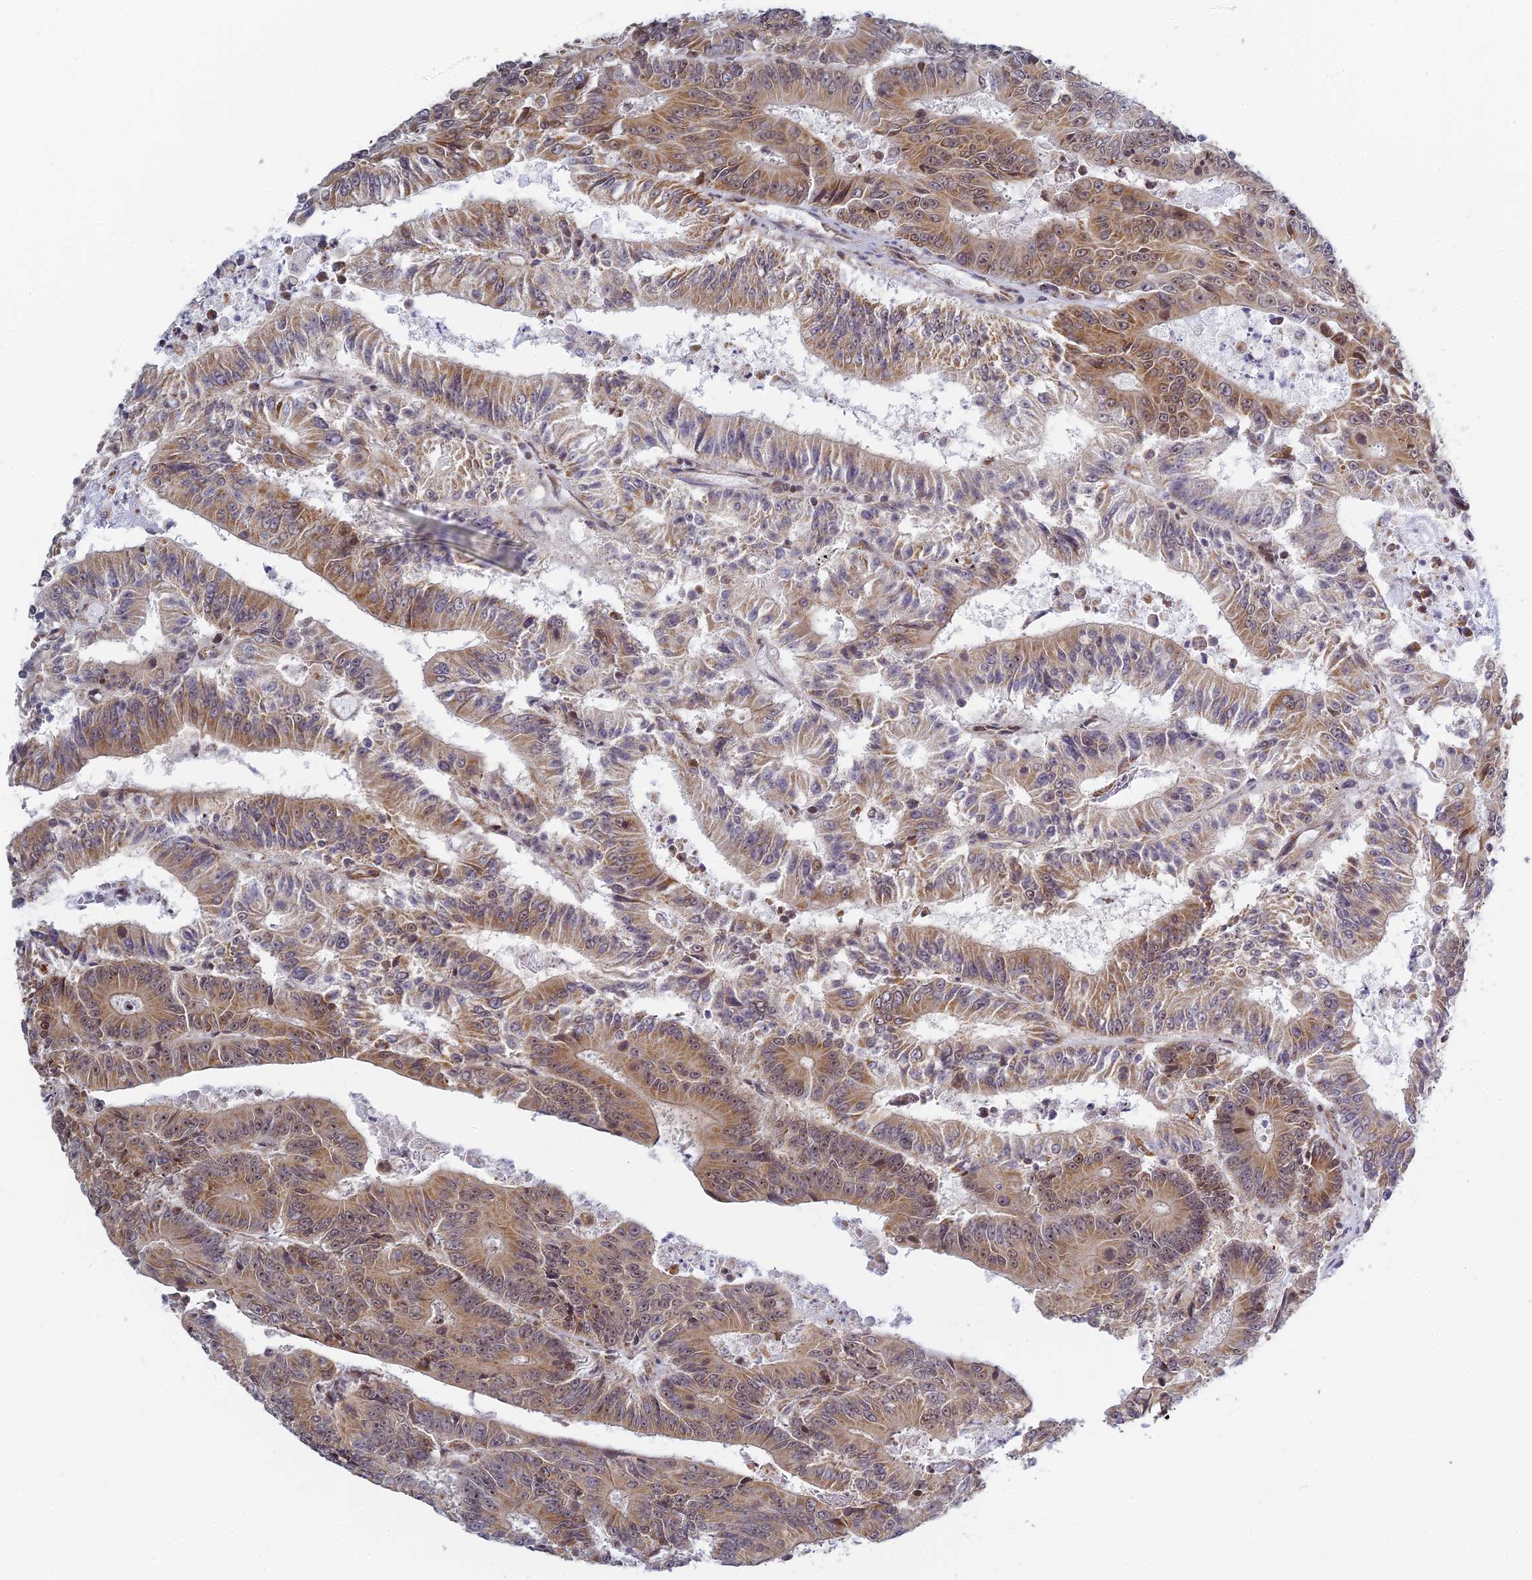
{"staining": {"intensity": "moderate", "quantity": ">75%", "location": "cytoplasmic/membranous"}, "tissue": "colorectal cancer", "cell_type": "Tumor cells", "image_type": "cancer", "snomed": [{"axis": "morphology", "description": "Adenocarcinoma, NOS"}, {"axis": "topography", "description": "Colon"}], "caption": "Colorectal cancer was stained to show a protein in brown. There is medium levels of moderate cytoplasmic/membranous staining in about >75% of tumor cells.", "gene": "HOOK2", "patient": {"sex": "male", "age": 83}}